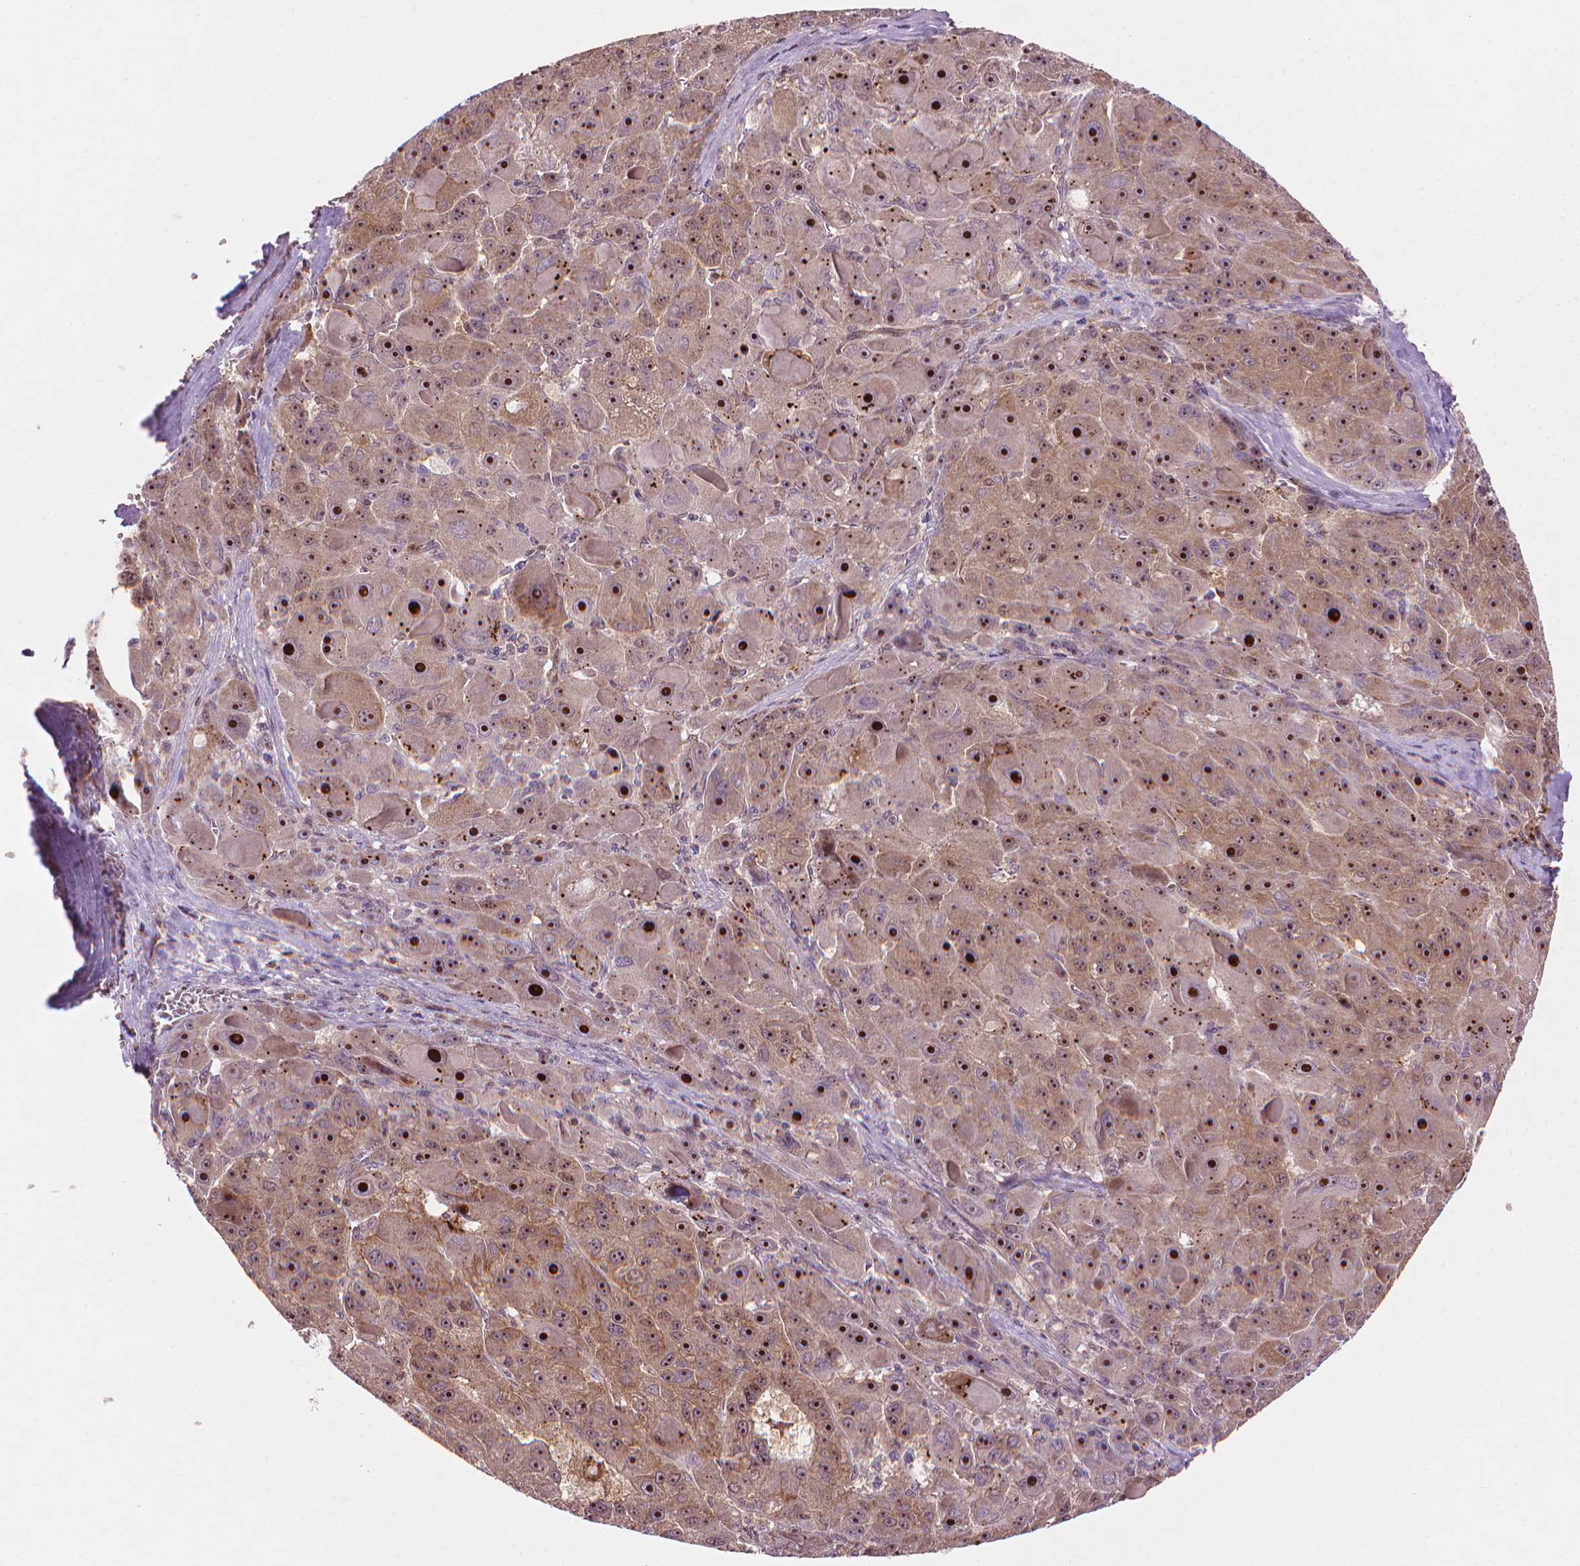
{"staining": {"intensity": "strong", "quantity": ">75%", "location": "nuclear"}, "tissue": "liver cancer", "cell_type": "Tumor cells", "image_type": "cancer", "snomed": [{"axis": "morphology", "description": "Carcinoma, Hepatocellular, NOS"}, {"axis": "topography", "description": "Liver"}], "caption": "Protein staining shows strong nuclear positivity in approximately >75% of tumor cells in liver cancer.", "gene": "SMC2", "patient": {"sex": "male", "age": 76}}